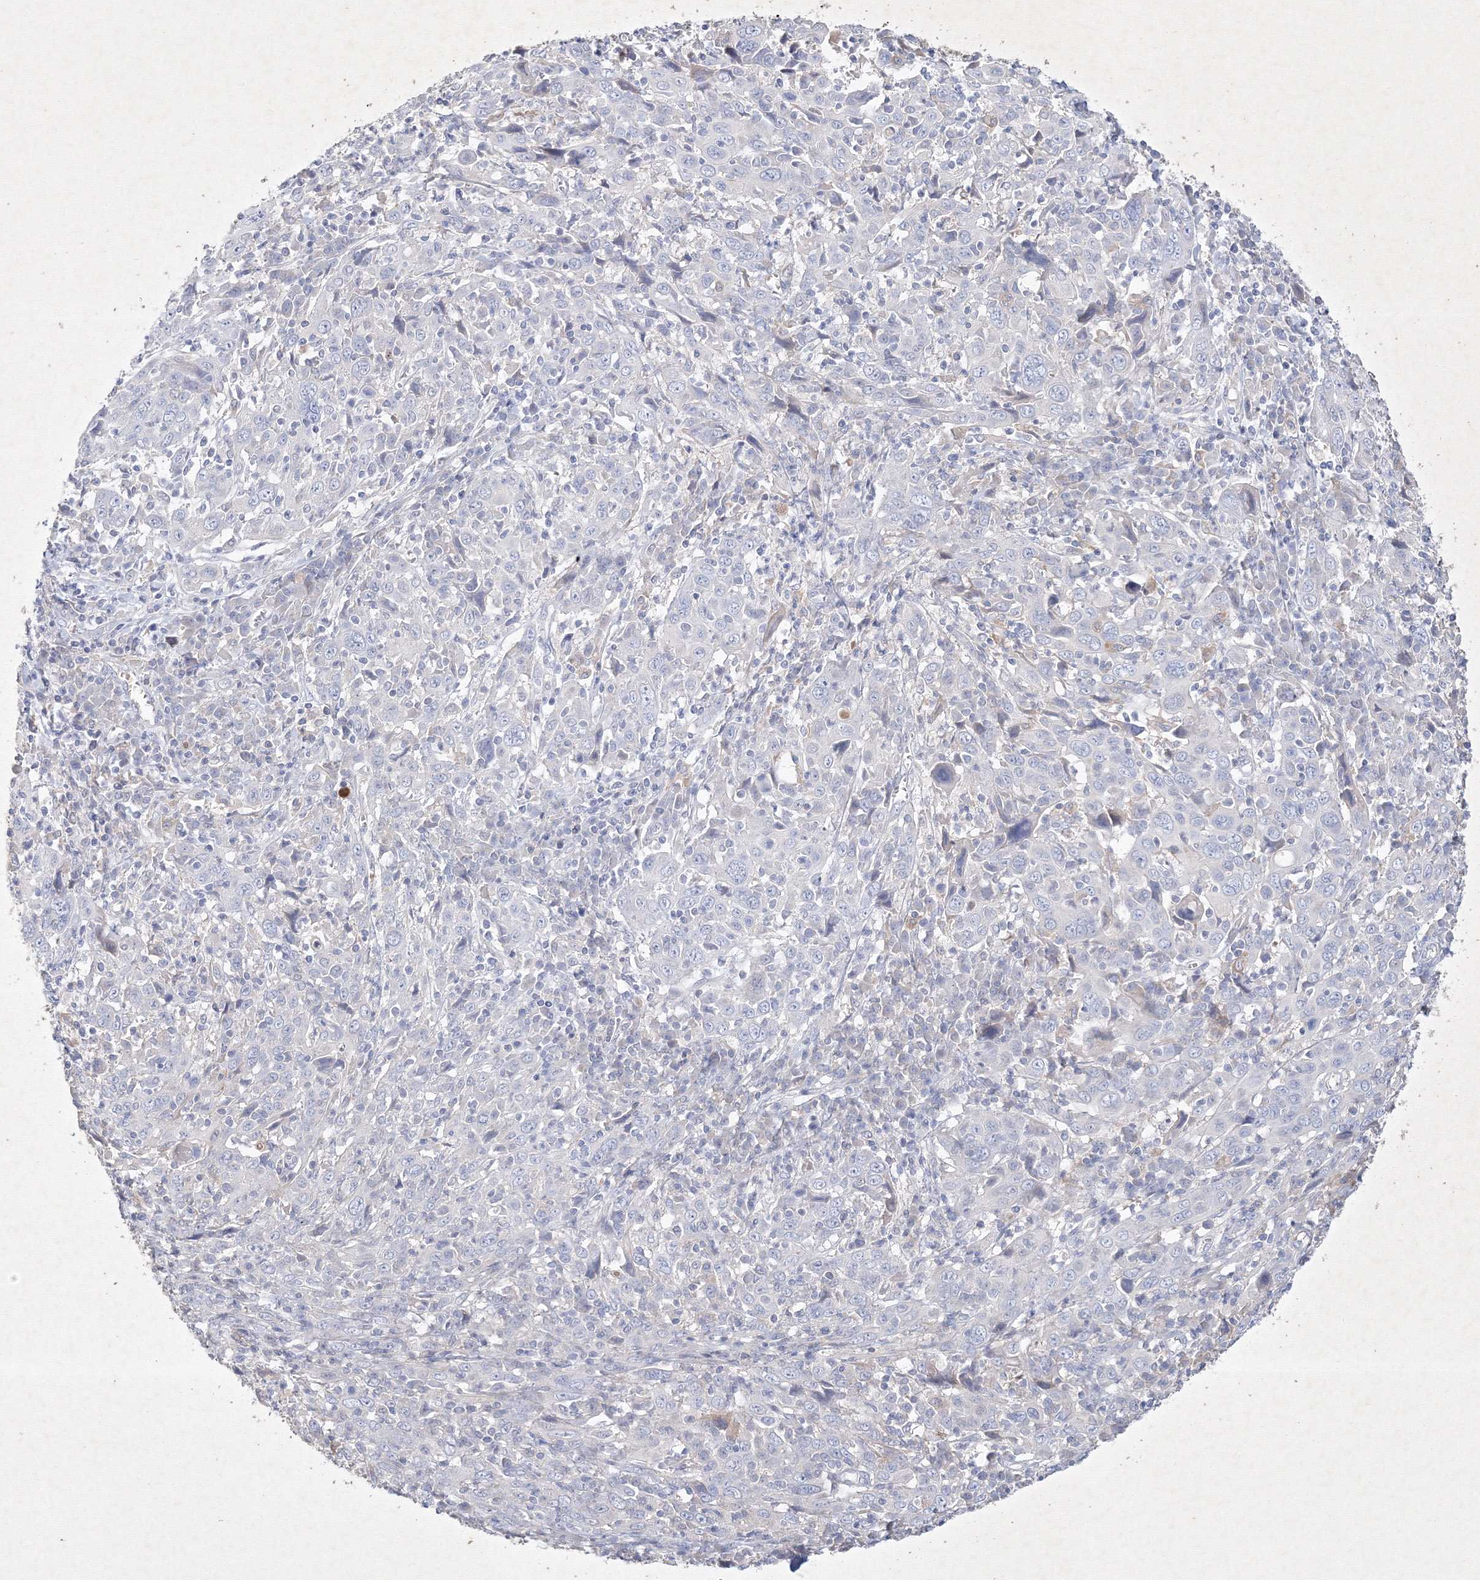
{"staining": {"intensity": "negative", "quantity": "none", "location": "none"}, "tissue": "cervical cancer", "cell_type": "Tumor cells", "image_type": "cancer", "snomed": [{"axis": "morphology", "description": "Squamous cell carcinoma, NOS"}, {"axis": "topography", "description": "Cervix"}], "caption": "This is a histopathology image of immunohistochemistry staining of cervical cancer, which shows no positivity in tumor cells.", "gene": "CXXC4", "patient": {"sex": "female", "age": 46}}